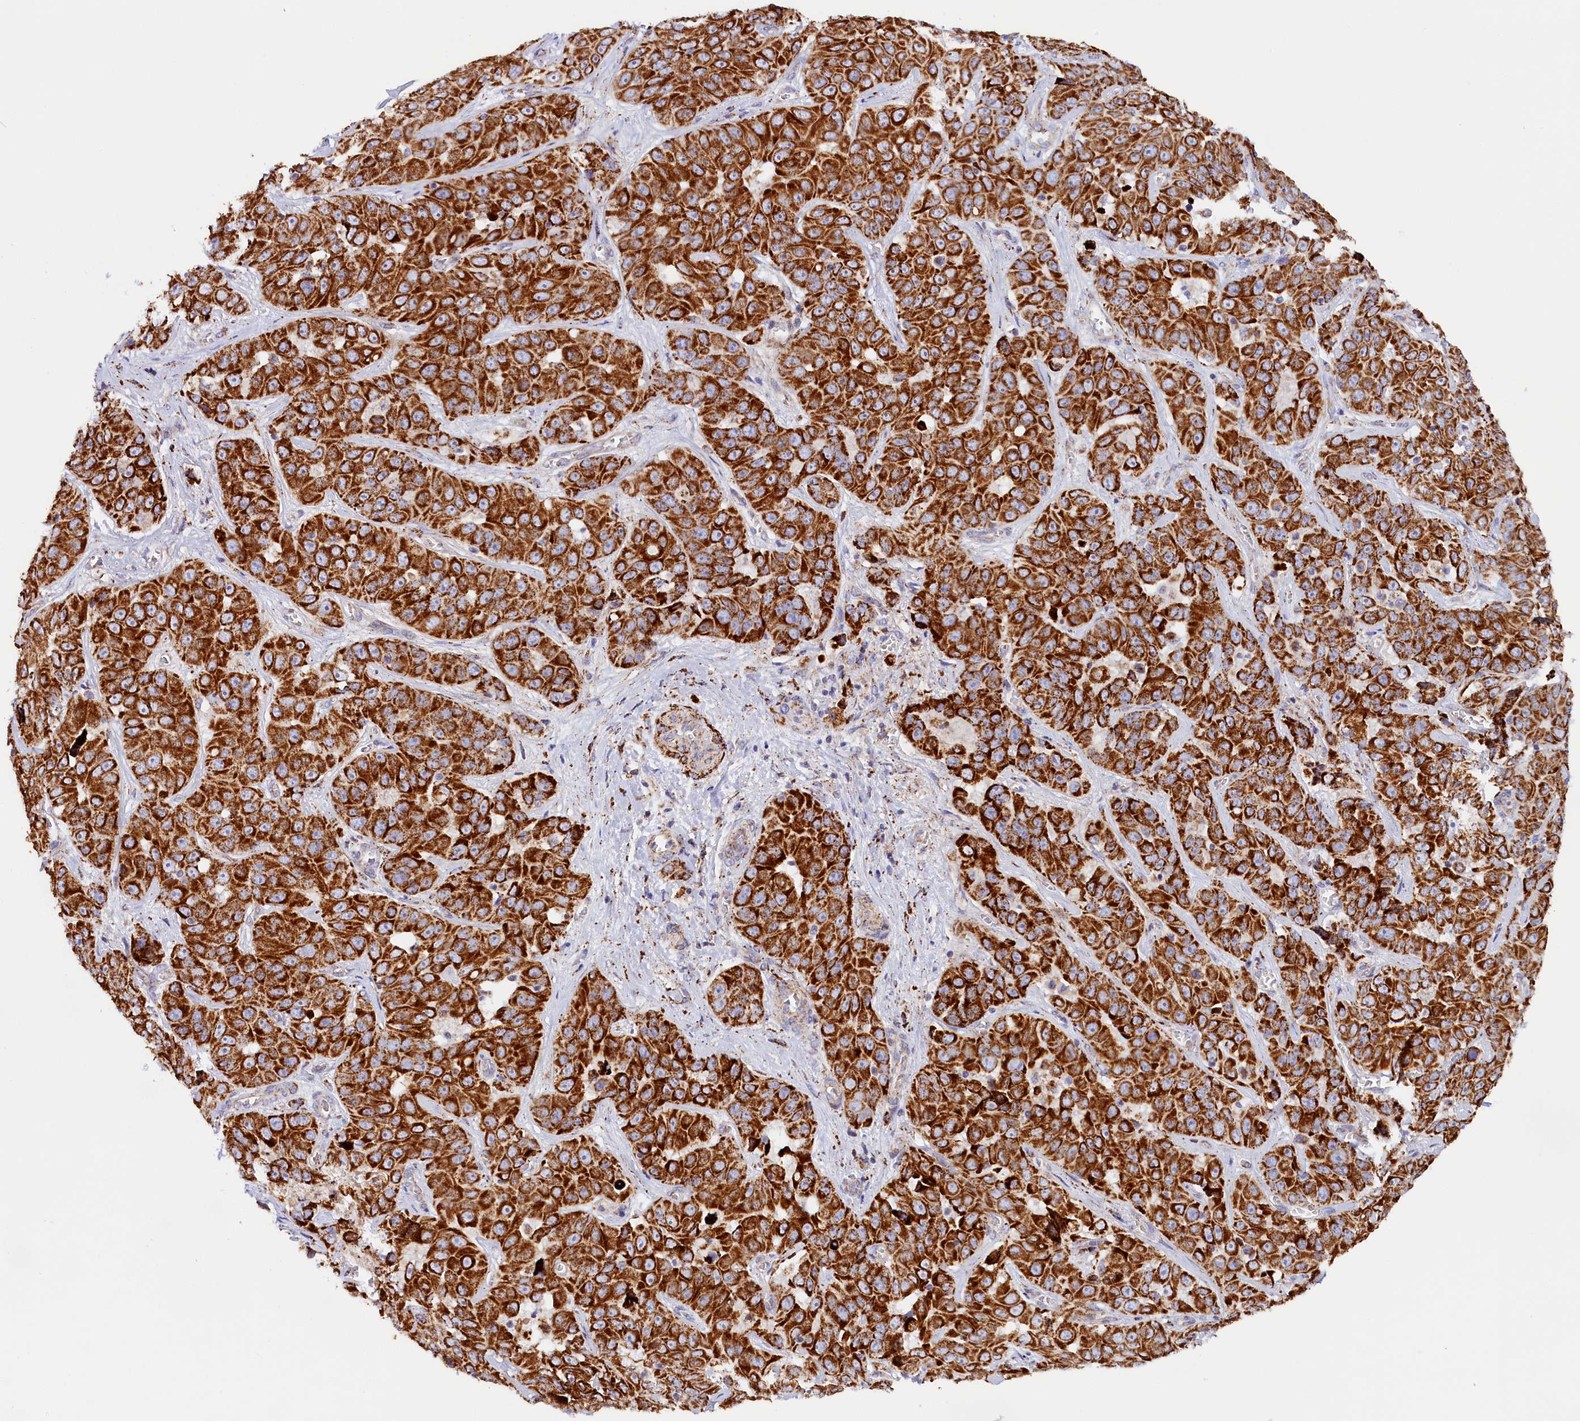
{"staining": {"intensity": "strong", "quantity": ">75%", "location": "cytoplasmic/membranous"}, "tissue": "liver cancer", "cell_type": "Tumor cells", "image_type": "cancer", "snomed": [{"axis": "morphology", "description": "Cholangiocarcinoma"}, {"axis": "topography", "description": "Liver"}], "caption": "Protein staining exhibits strong cytoplasmic/membranous expression in approximately >75% of tumor cells in liver cancer.", "gene": "AKTIP", "patient": {"sex": "female", "age": 52}}